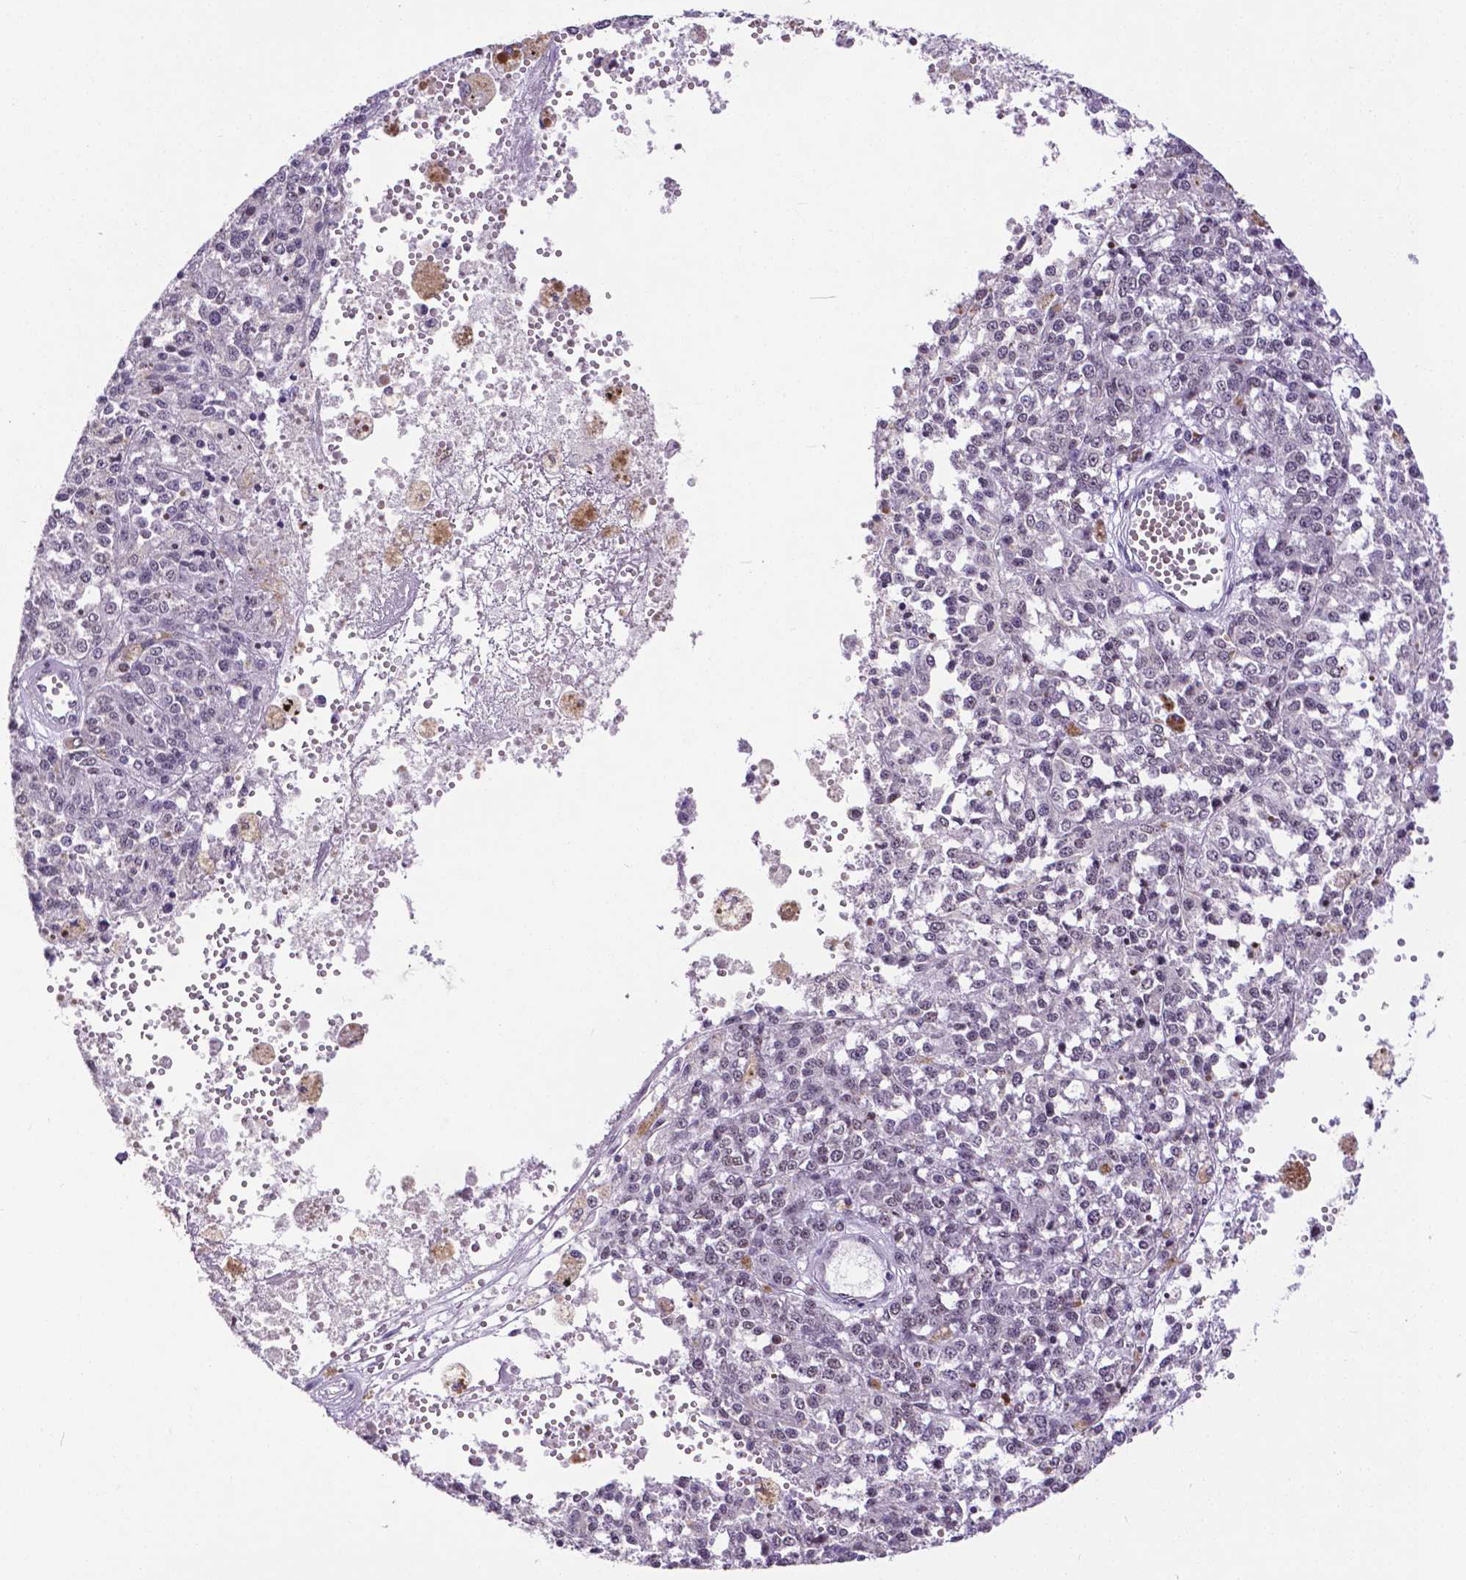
{"staining": {"intensity": "negative", "quantity": "none", "location": "none"}, "tissue": "melanoma", "cell_type": "Tumor cells", "image_type": "cancer", "snomed": [{"axis": "morphology", "description": "Malignant melanoma, Metastatic site"}, {"axis": "topography", "description": "Lymph node"}], "caption": "This is an immunohistochemistry (IHC) photomicrograph of melanoma. There is no staining in tumor cells.", "gene": "ATRX", "patient": {"sex": "female", "age": 64}}